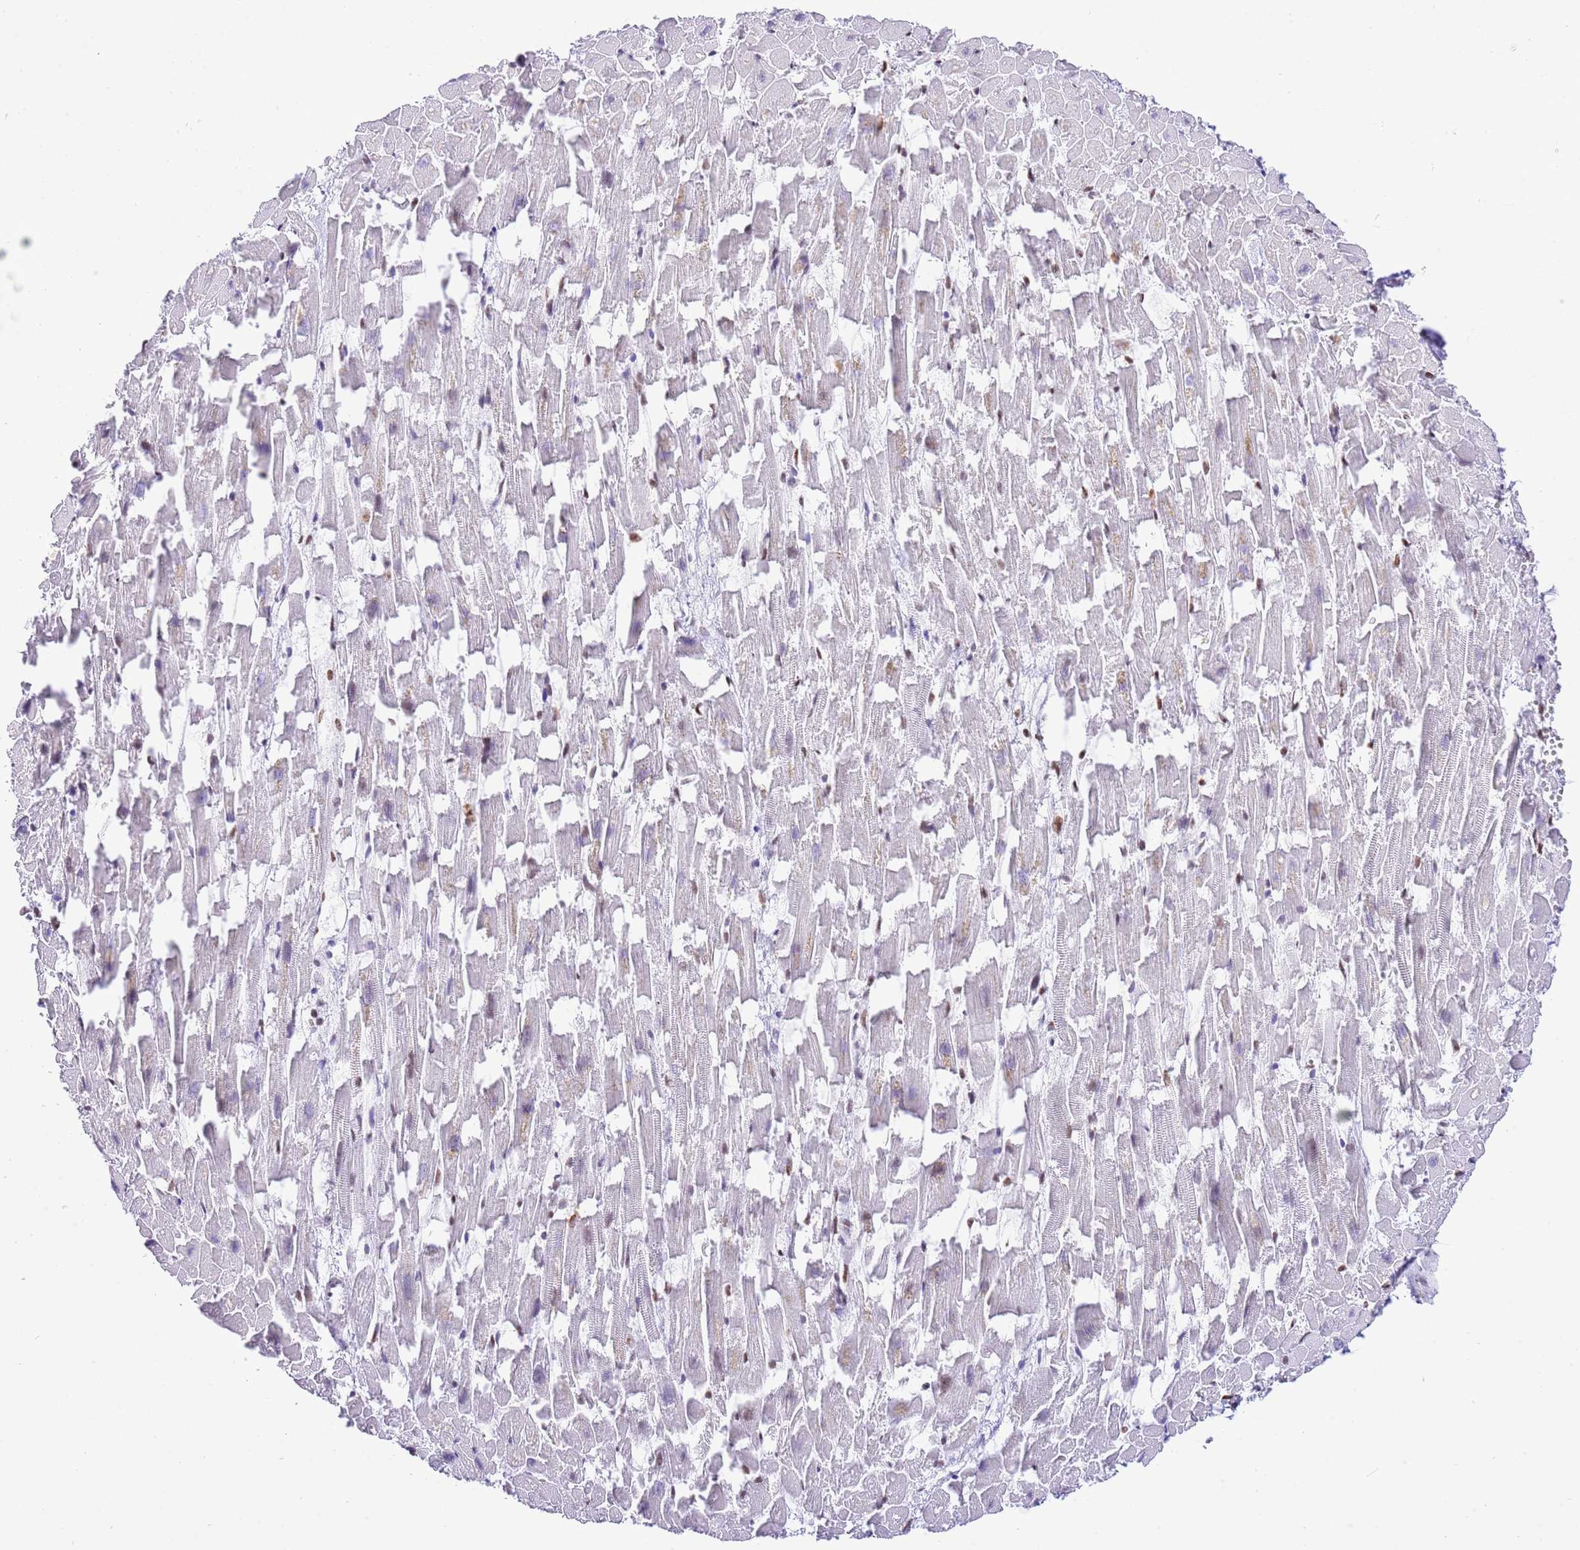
{"staining": {"intensity": "moderate", "quantity": "<25%", "location": "nuclear"}, "tissue": "heart muscle", "cell_type": "Cardiomyocytes", "image_type": "normal", "snomed": [{"axis": "morphology", "description": "Normal tissue, NOS"}, {"axis": "topography", "description": "Heart"}], "caption": "About <25% of cardiomyocytes in normal heart muscle exhibit moderate nuclear protein expression as visualized by brown immunohistochemical staining.", "gene": "PRR15", "patient": {"sex": "female", "age": 64}}